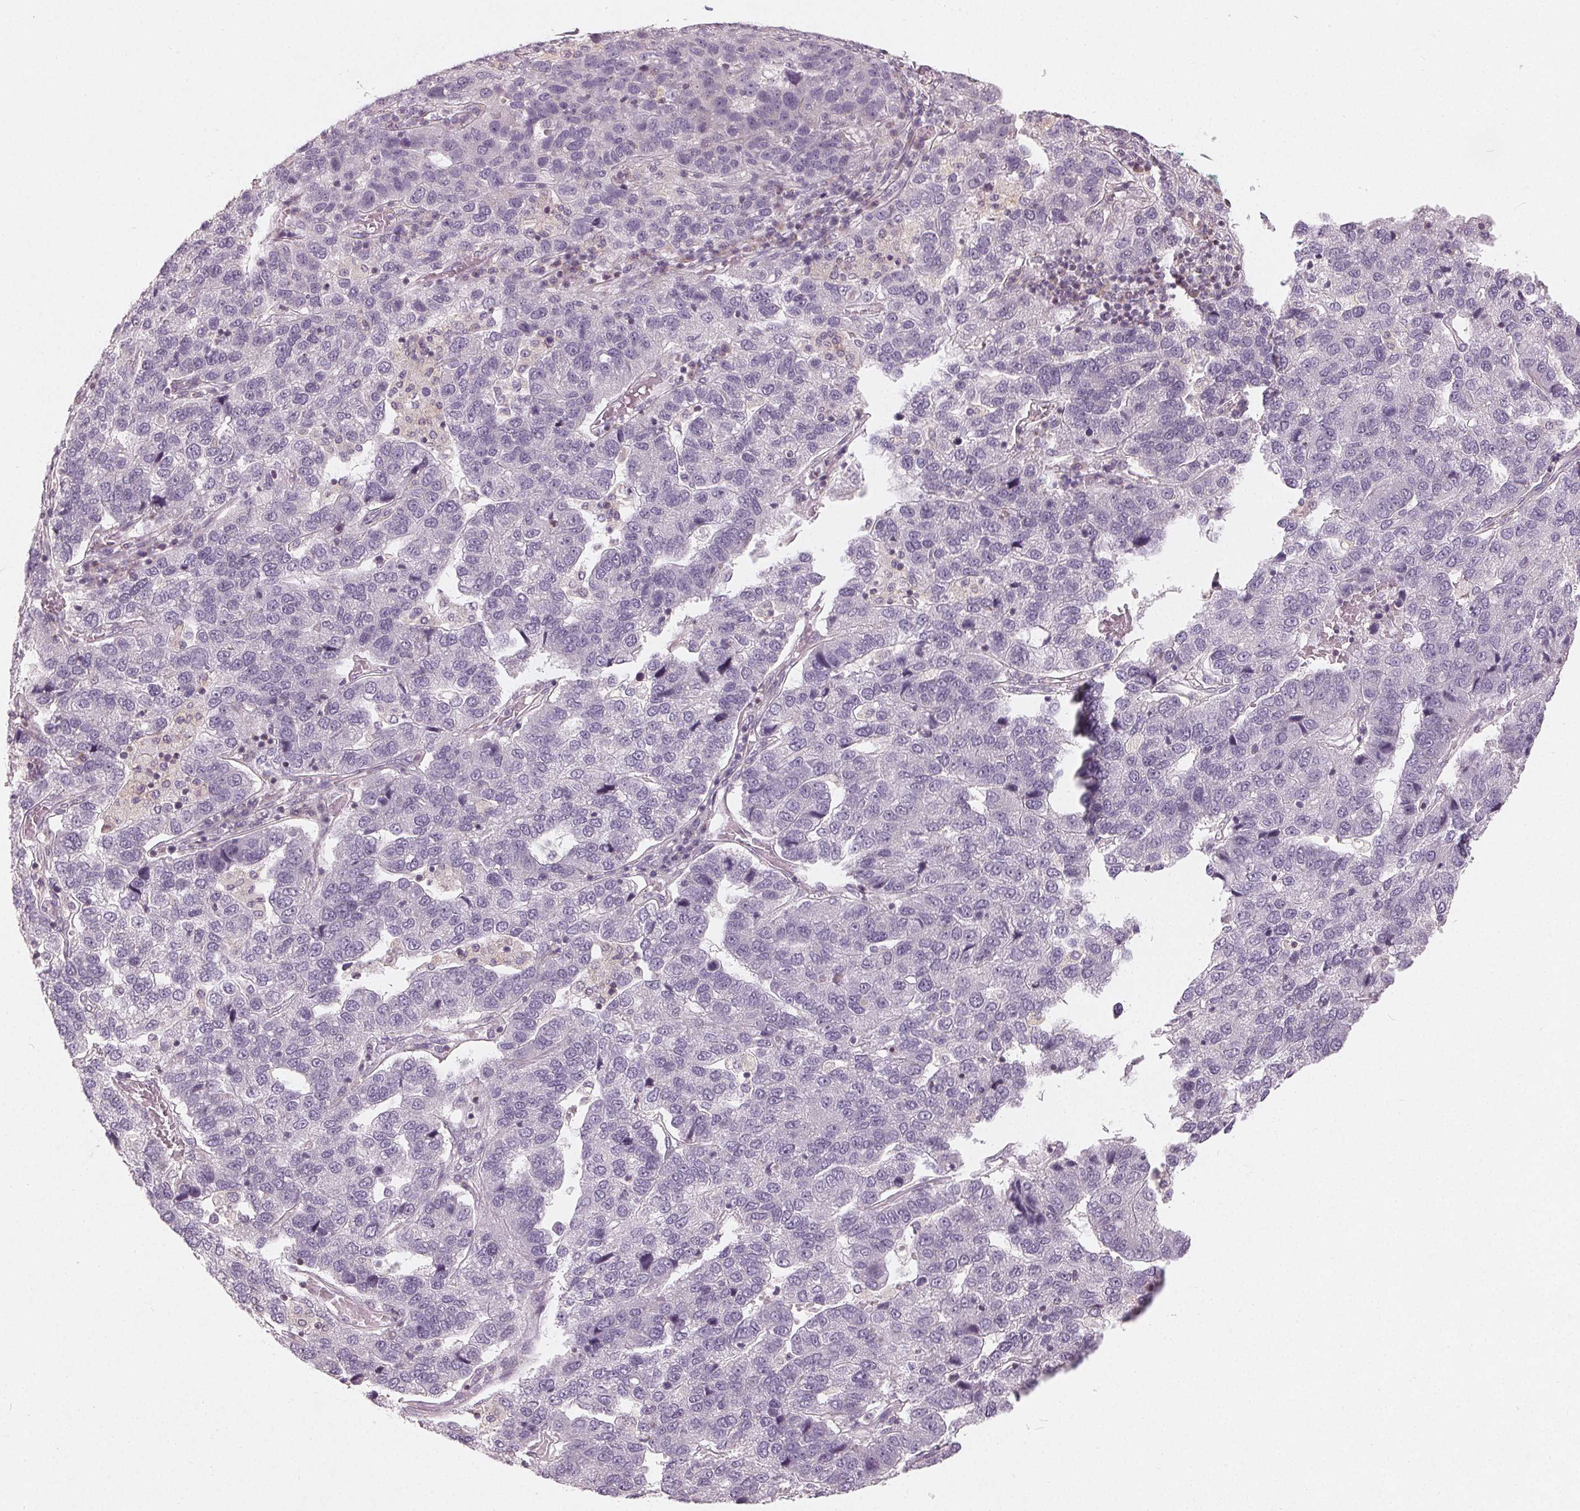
{"staining": {"intensity": "negative", "quantity": "none", "location": "none"}, "tissue": "pancreatic cancer", "cell_type": "Tumor cells", "image_type": "cancer", "snomed": [{"axis": "morphology", "description": "Adenocarcinoma, NOS"}, {"axis": "topography", "description": "Pancreas"}], "caption": "IHC of pancreatic cancer shows no expression in tumor cells.", "gene": "TRIM60", "patient": {"sex": "female", "age": 61}}